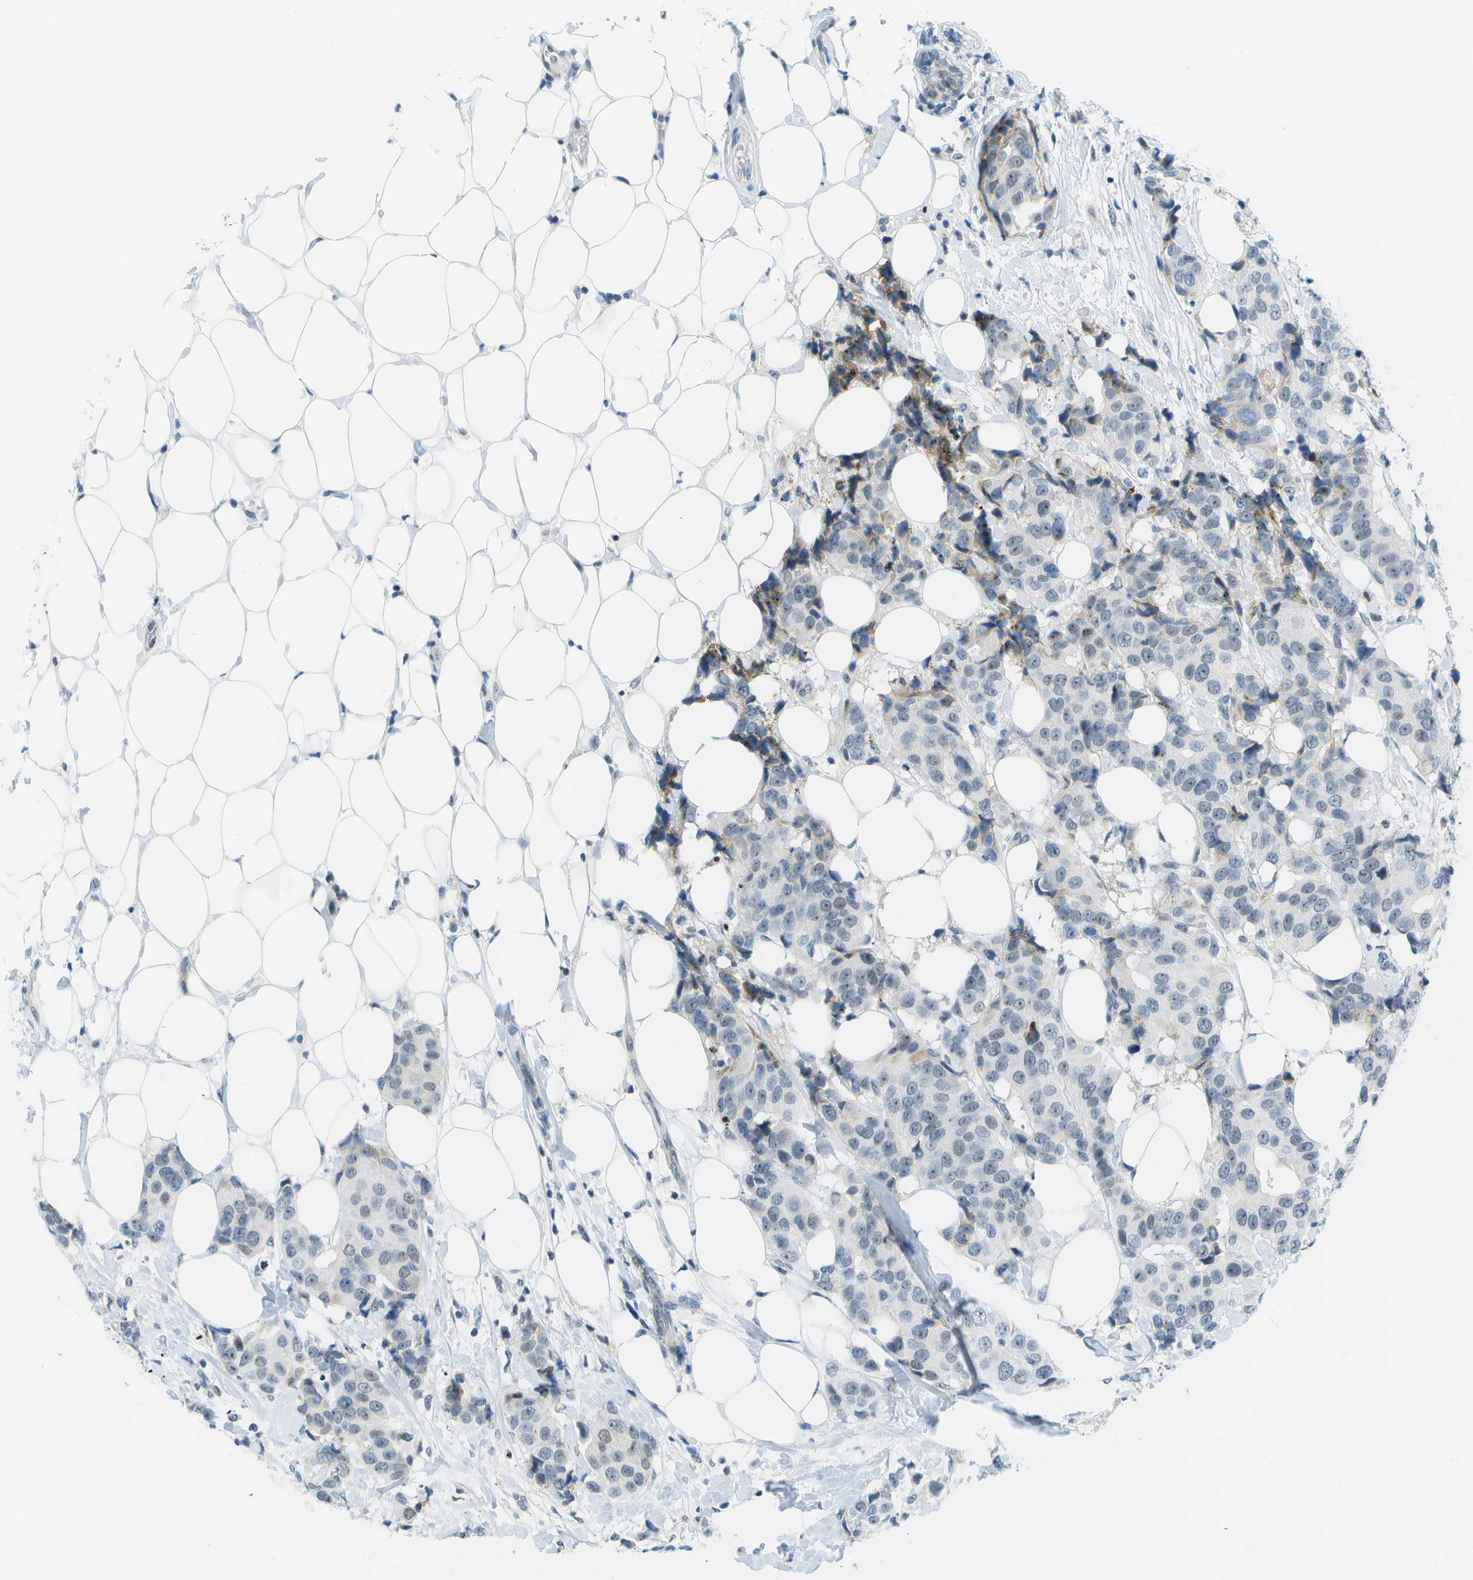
{"staining": {"intensity": "negative", "quantity": "none", "location": "none"}, "tissue": "breast cancer", "cell_type": "Tumor cells", "image_type": "cancer", "snomed": [{"axis": "morphology", "description": "Normal tissue, NOS"}, {"axis": "morphology", "description": "Duct carcinoma"}, {"axis": "topography", "description": "Breast"}], "caption": "The photomicrograph reveals no staining of tumor cells in breast cancer (invasive ductal carcinoma).", "gene": "PITHD1", "patient": {"sex": "female", "age": 39}}